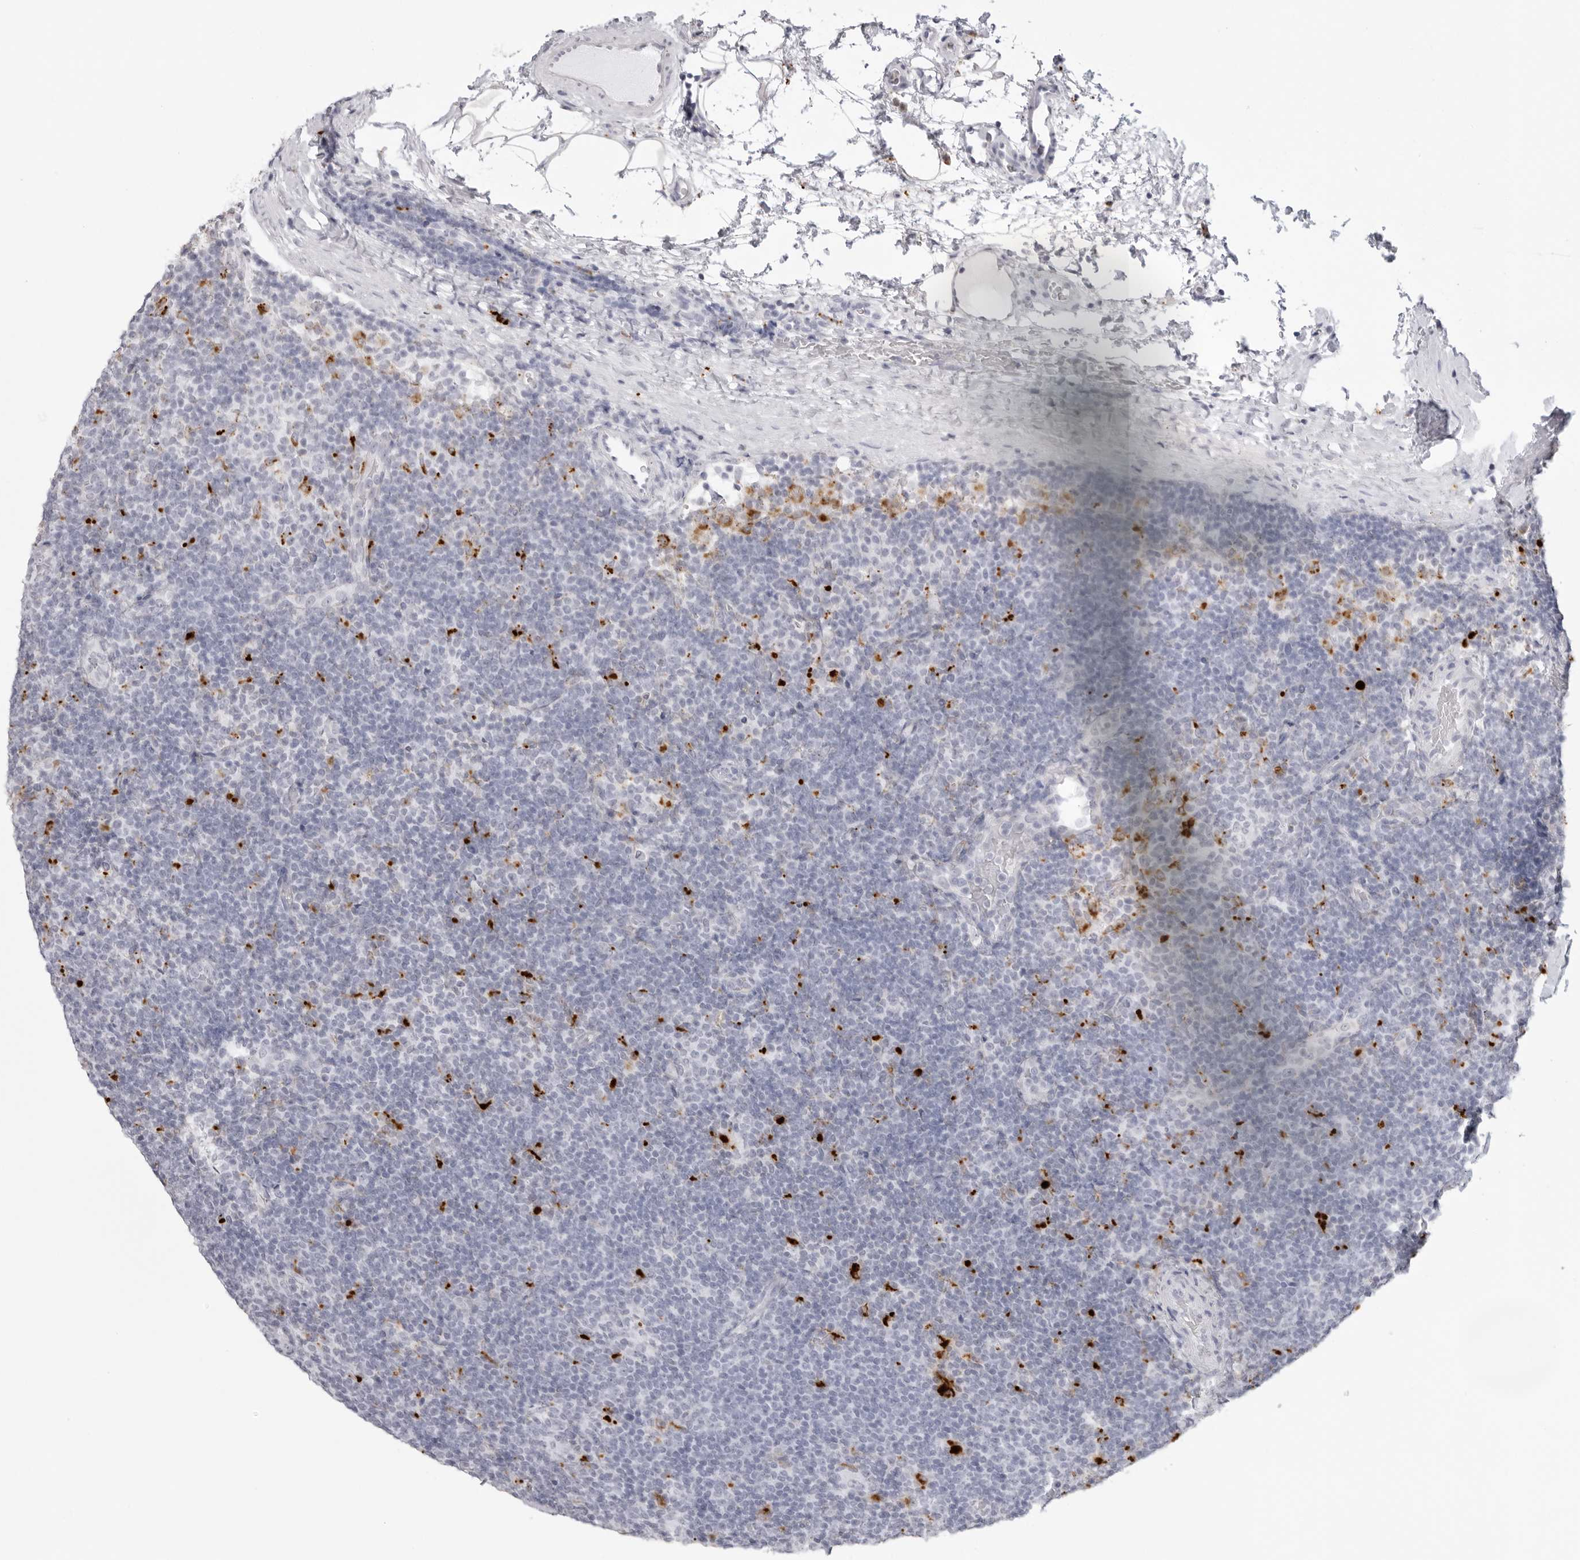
{"staining": {"intensity": "negative", "quantity": "none", "location": "none"}, "tissue": "lymphoma", "cell_type": "Tumor cells", "image_type": "cancer", "snomed": [{"axis": "morphology", "description": "Hodgkin's disease, NOS"}, {"axis": "topography", "description": "Lymph node"}], "caption": "This is a image of IHC staining of Hodgkin's disease, which shows no positivity in tumor cells. Nuclei are stained in blue.", "gene": "IL25", "patient": {"sex": "female", "age": 57}}